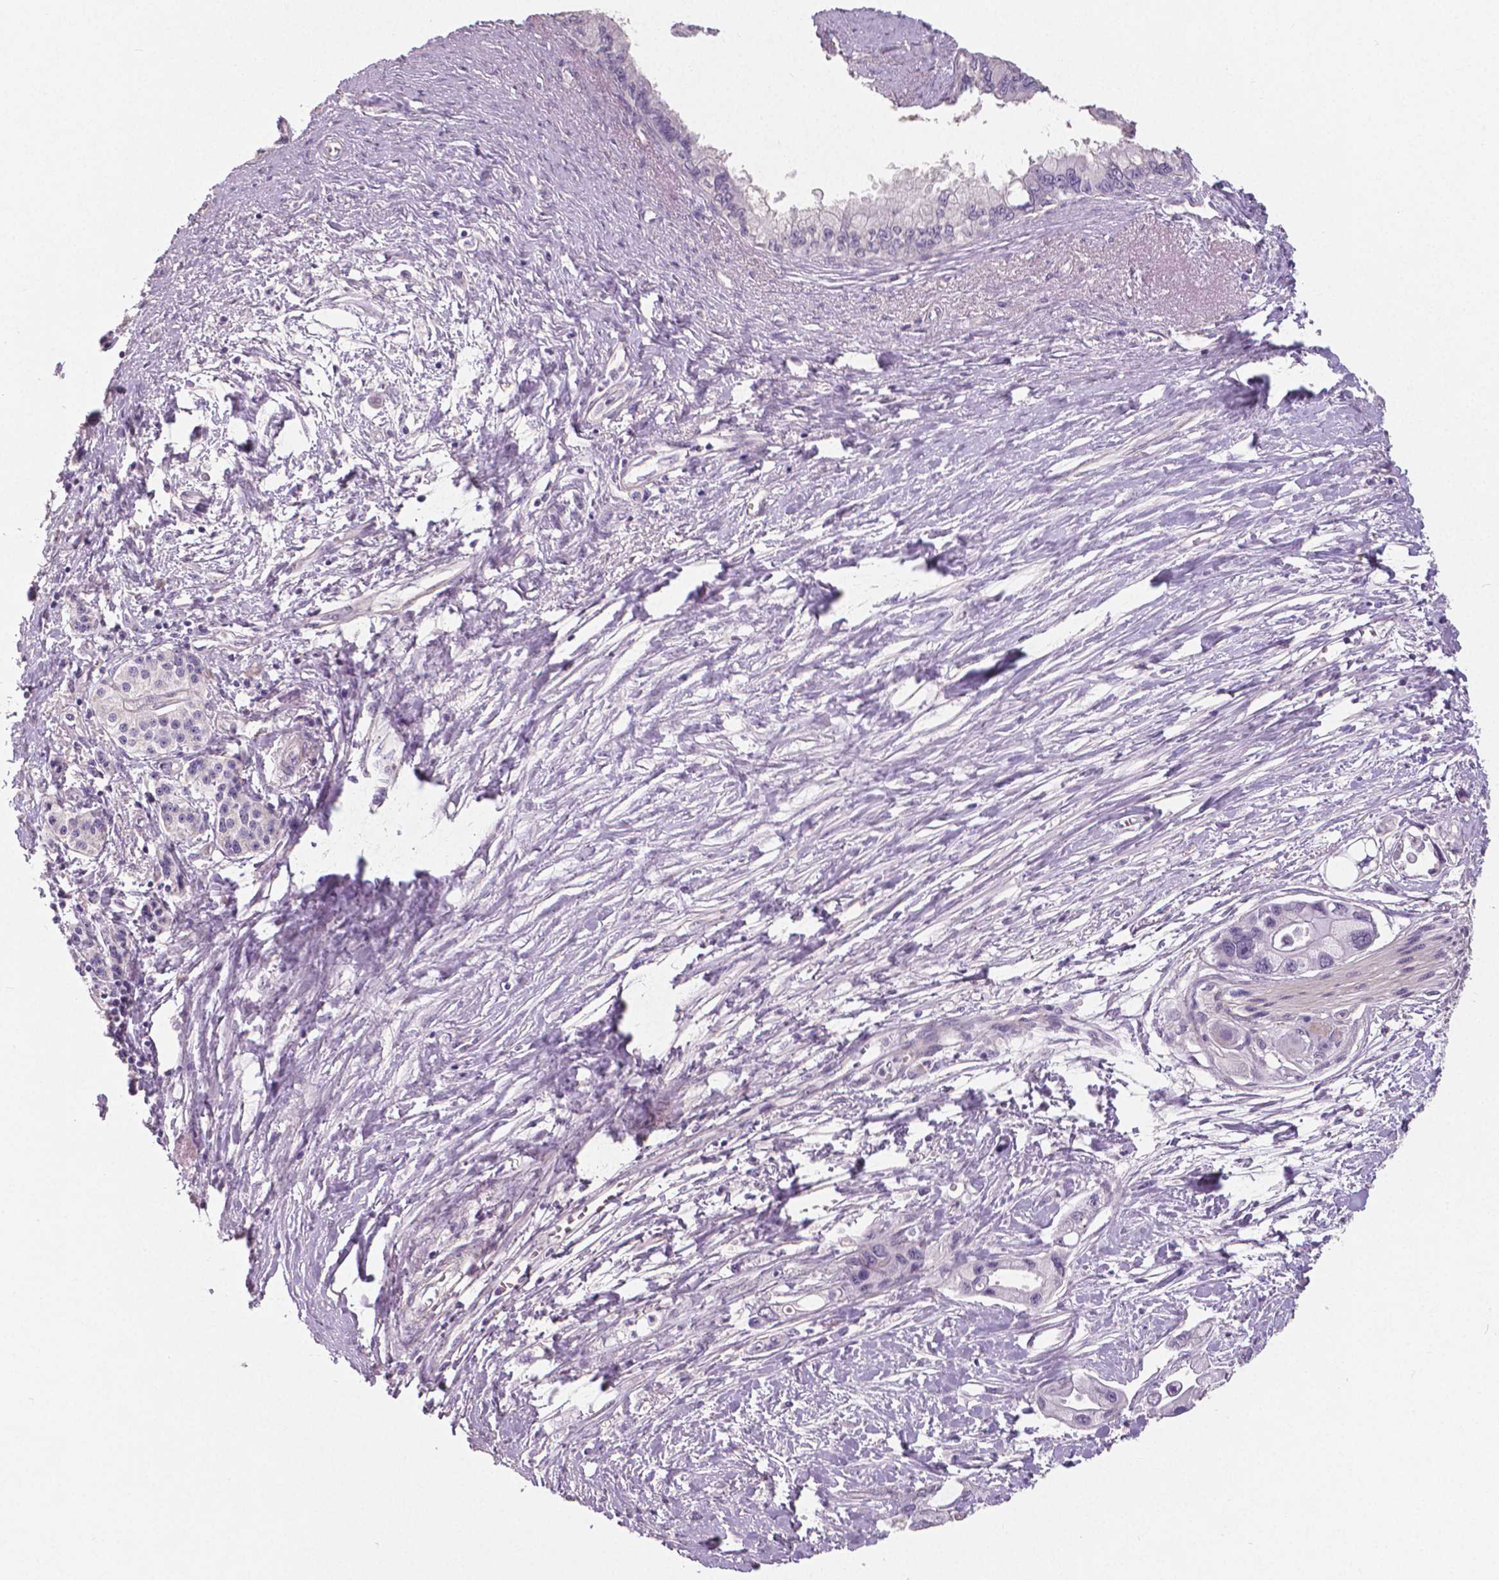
{"staining": {"intensity": "negative", "quantity": "none", "location": "none"}, "tissue": "pancreatic cancer", "cell_type": "Tumor cells", "image_type": "cancer", "snomed": [{"axis": "morphology", "description": "Adenocarcinoma, NOS"}, {"axis": "topography", "description": "Pancreas"}], "caption": "This is an immunohistochemistry (IHC) histopathology image of pancreatic cancer (adenocarcinoma). There is no staining in tumor cells.", "gene": "FLT1", "patient": {"sex": "male", "age": 61}}